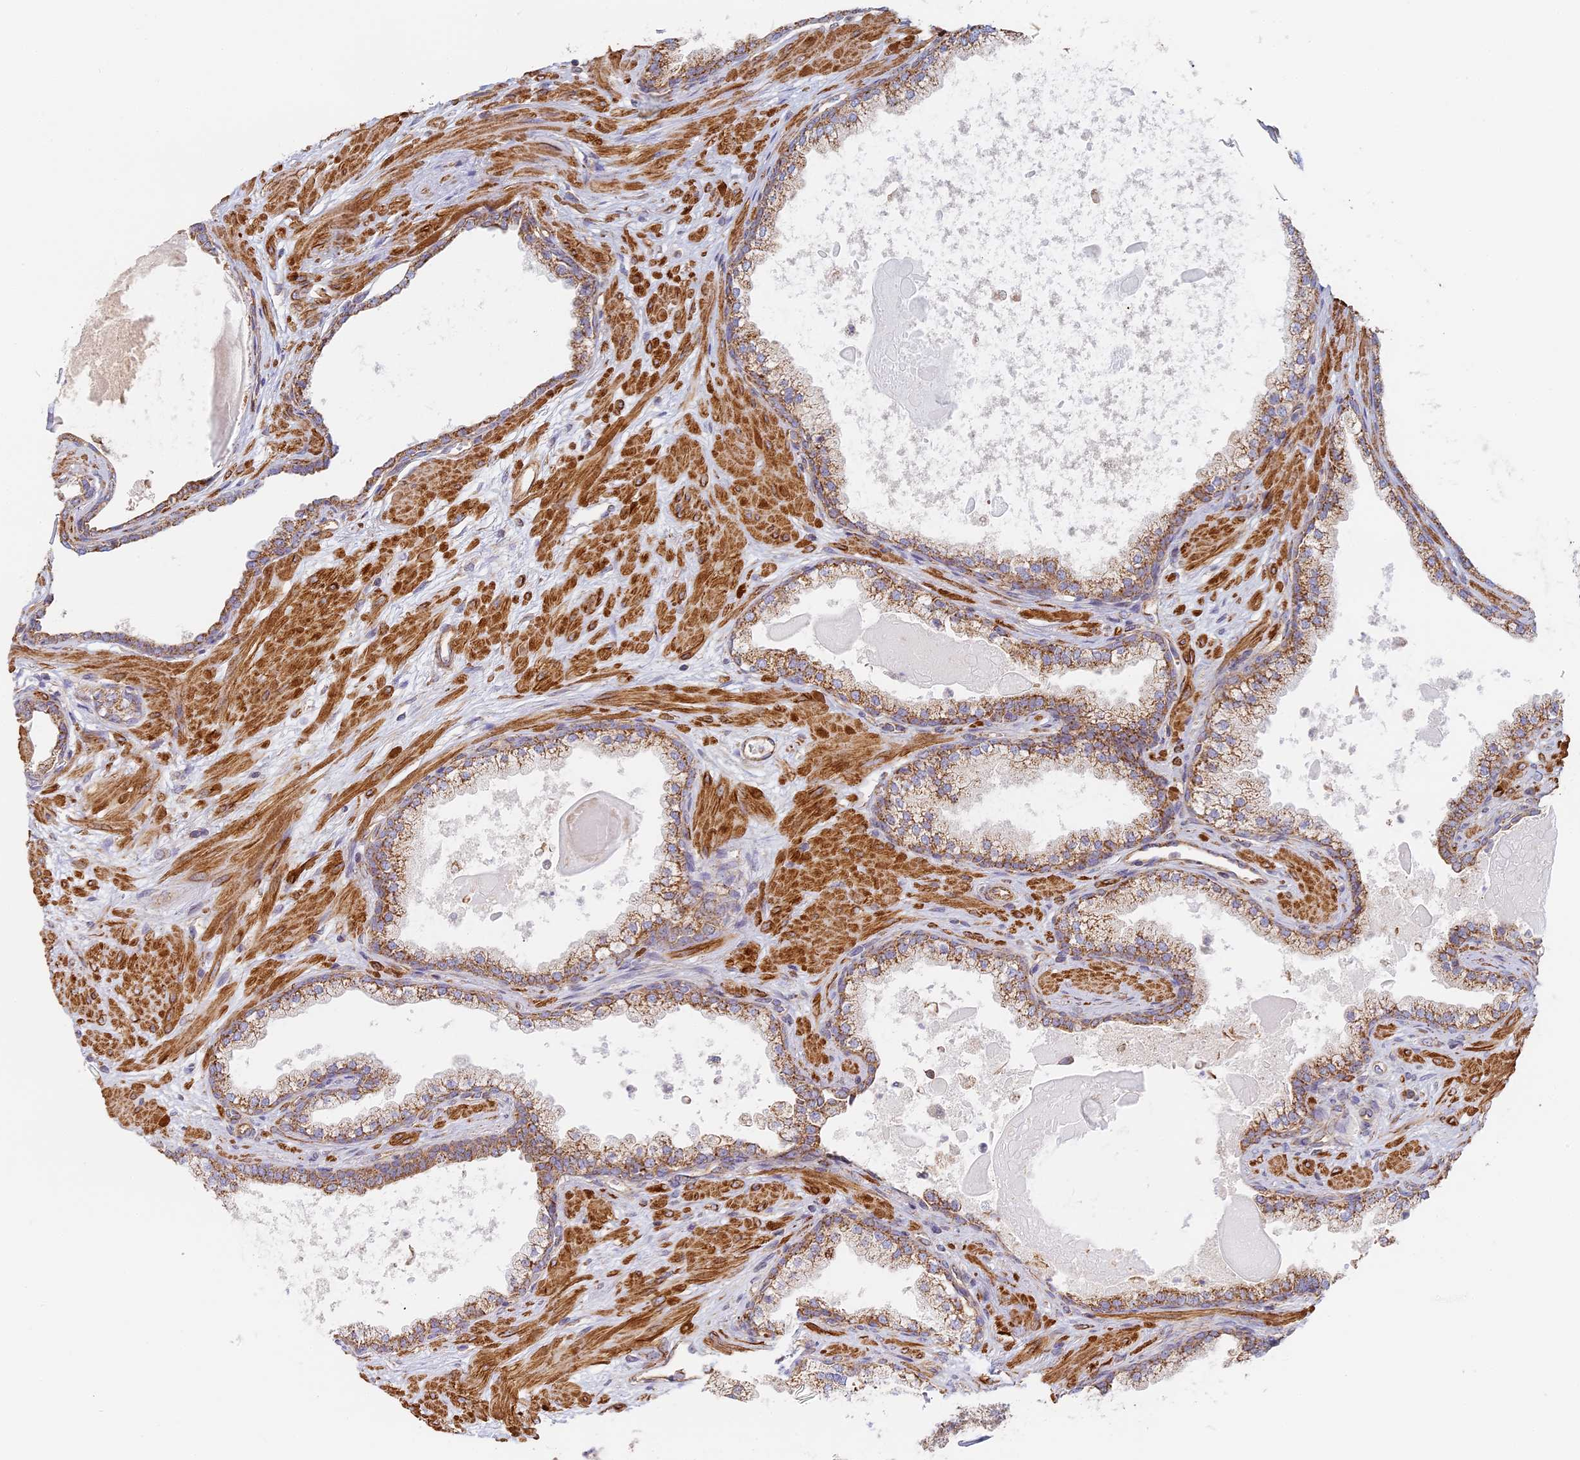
{"staining": {"intensity": "moderate", "quantity": ">75%", "location": "cytoplasmic/membranous"}, "tissue": "prostate", "cell_type": "Glandular cells", "image_type": "normal", "snomed": [{"axis": "morphology", "description": "Normal tissue, NOS"}, {"axis": "topography", "description": "Prostate"}], "caption": "This photomicrograph exhibits immunohistochemistry staining of unremarkable prostate, with medium moderate cytoplasmic/membranous expression in approximately >75% of glandular cells.", "gene": "DDA1", "patient": {"sex": "male", "age": 57}}